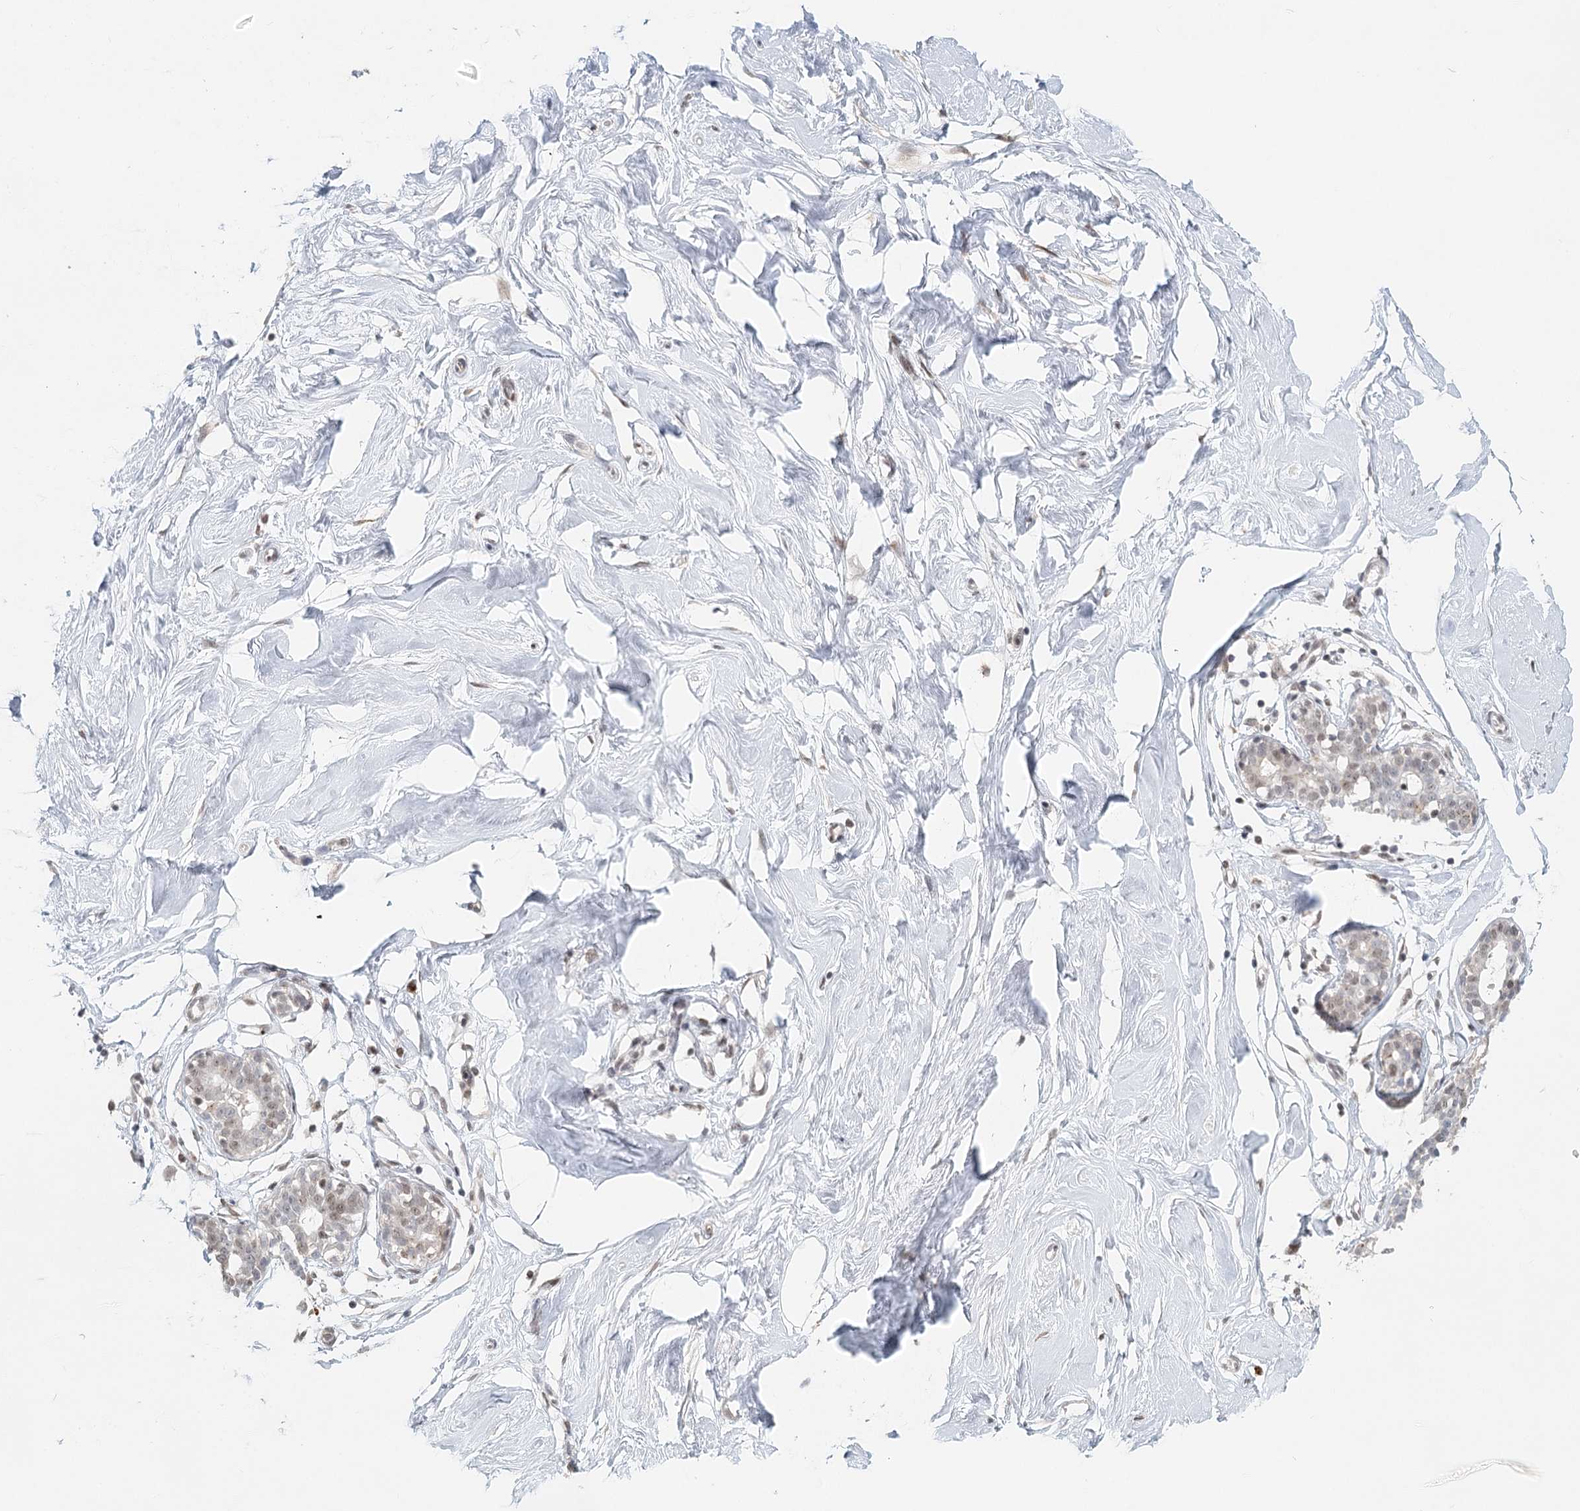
{"staining": {"intensity": "negative", "quantity": "none", "location": "none"}, "tissue": "breast", "cell_type": "Adipocytes", "image_type": "normal", "snomed": [{"axis": "morphology", "description": "Normal tissue, NOS"}, {"axis": "morphology", "description": "Adenoma, NOS"}, {"axis": "topography", "description": "Breast"}], "caption": "This is a image of immunohistochemistry (IHC) staining of normal breast, which shows no staining in adipocytes.", "gene": "BNIP5", "patient": {"sex": "female", "age": 23}}